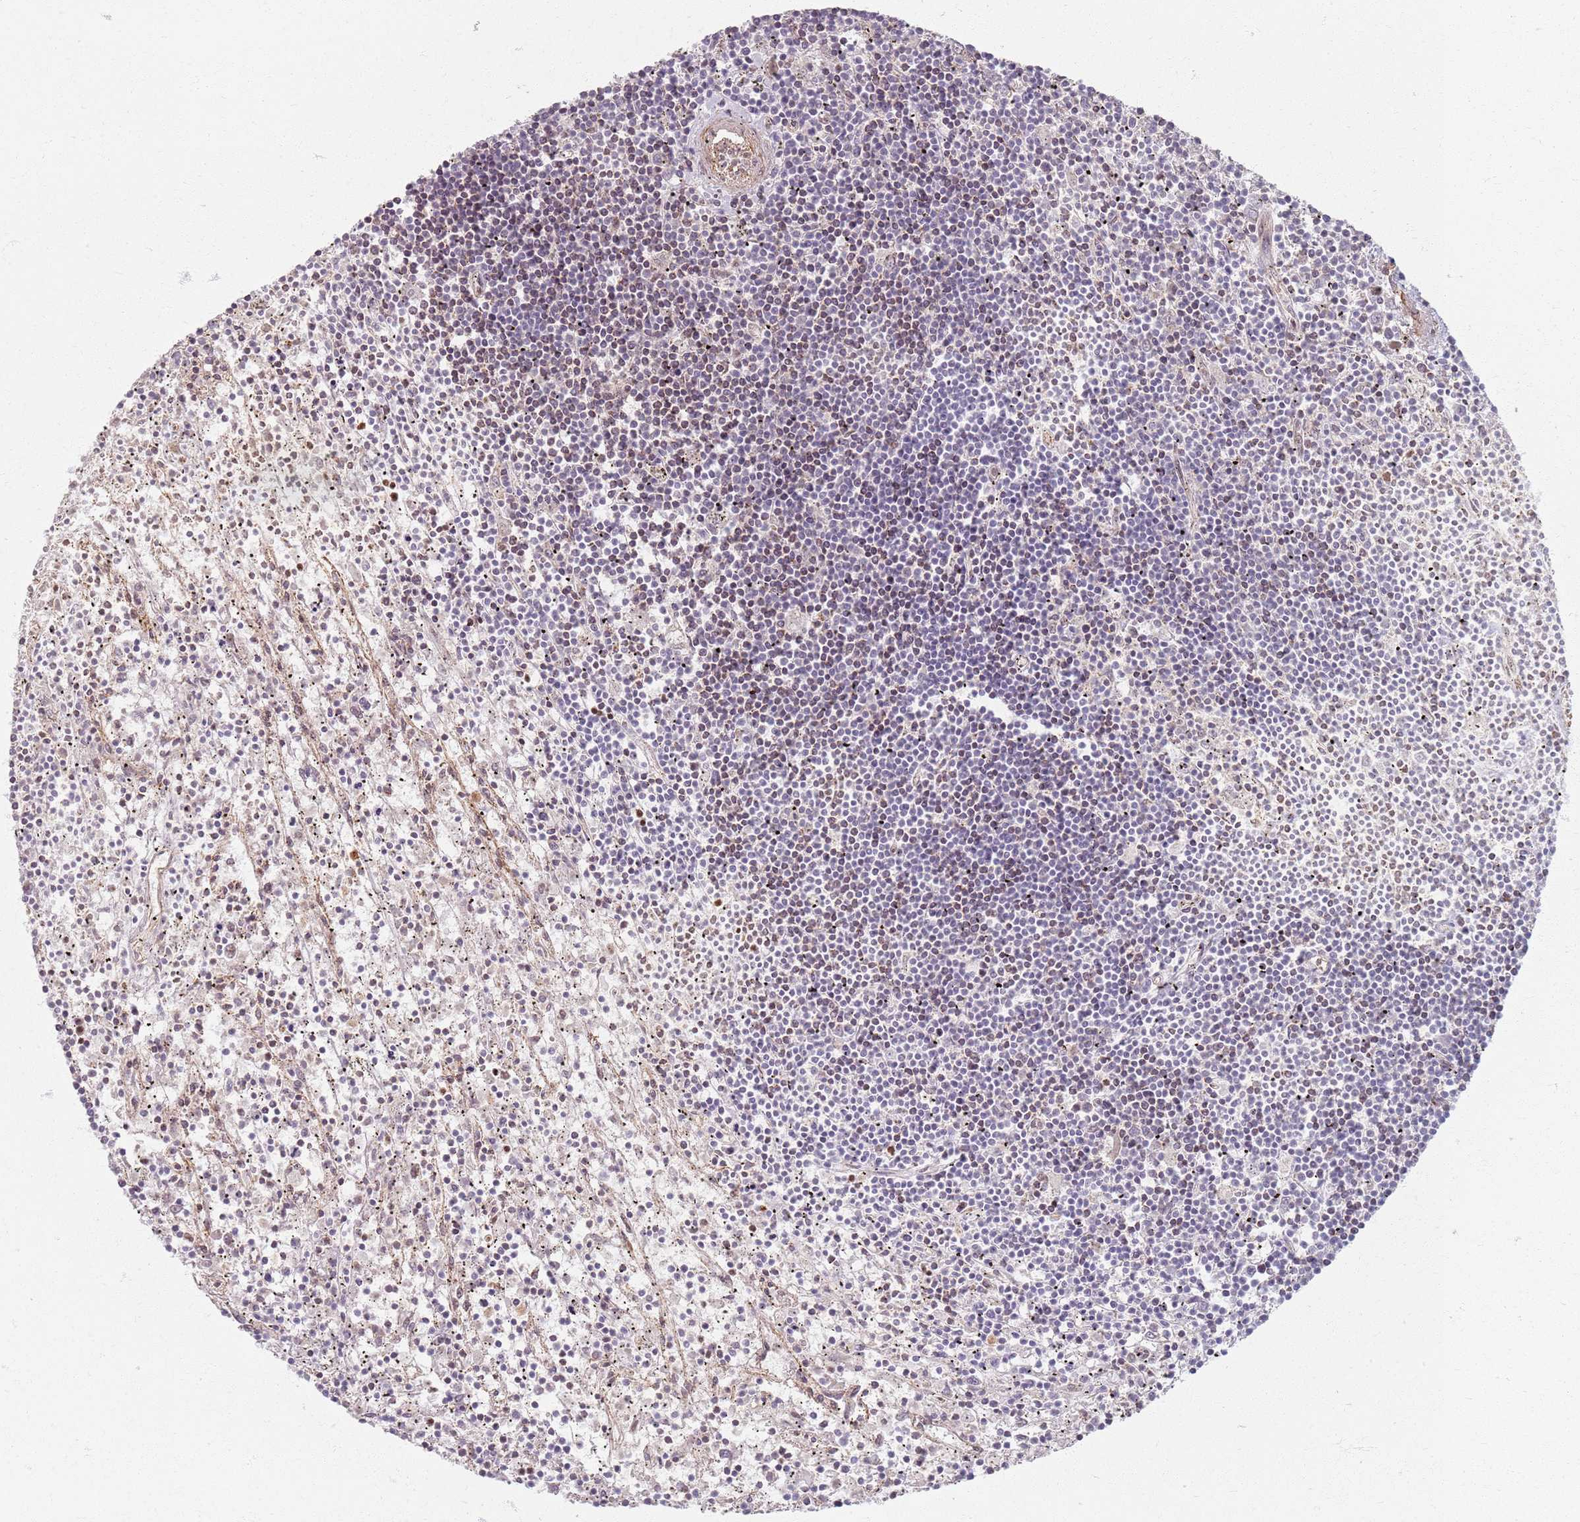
{"staining": {"intensity": "negative", "quantity": "none", "location": "none"}, "tissue": "lymphoma", "cell_type": "Tumor cells", "image_type": "cancer", "snomed": [{"axis": "morphology", "description": "Malignant lymphoma, non-Hodgkin's type, Low grade"}, {"axis": "topography", "description": "Spleen"}], "caption": "IHC histopathology image of human low-grade malignant lymphoma, non-Hodgkin's type stained for a protein (brown), which exhibits no positivity in tumor cells.", "gene": "KCNA5", "patient": {"sex": "male", "age": 76}}